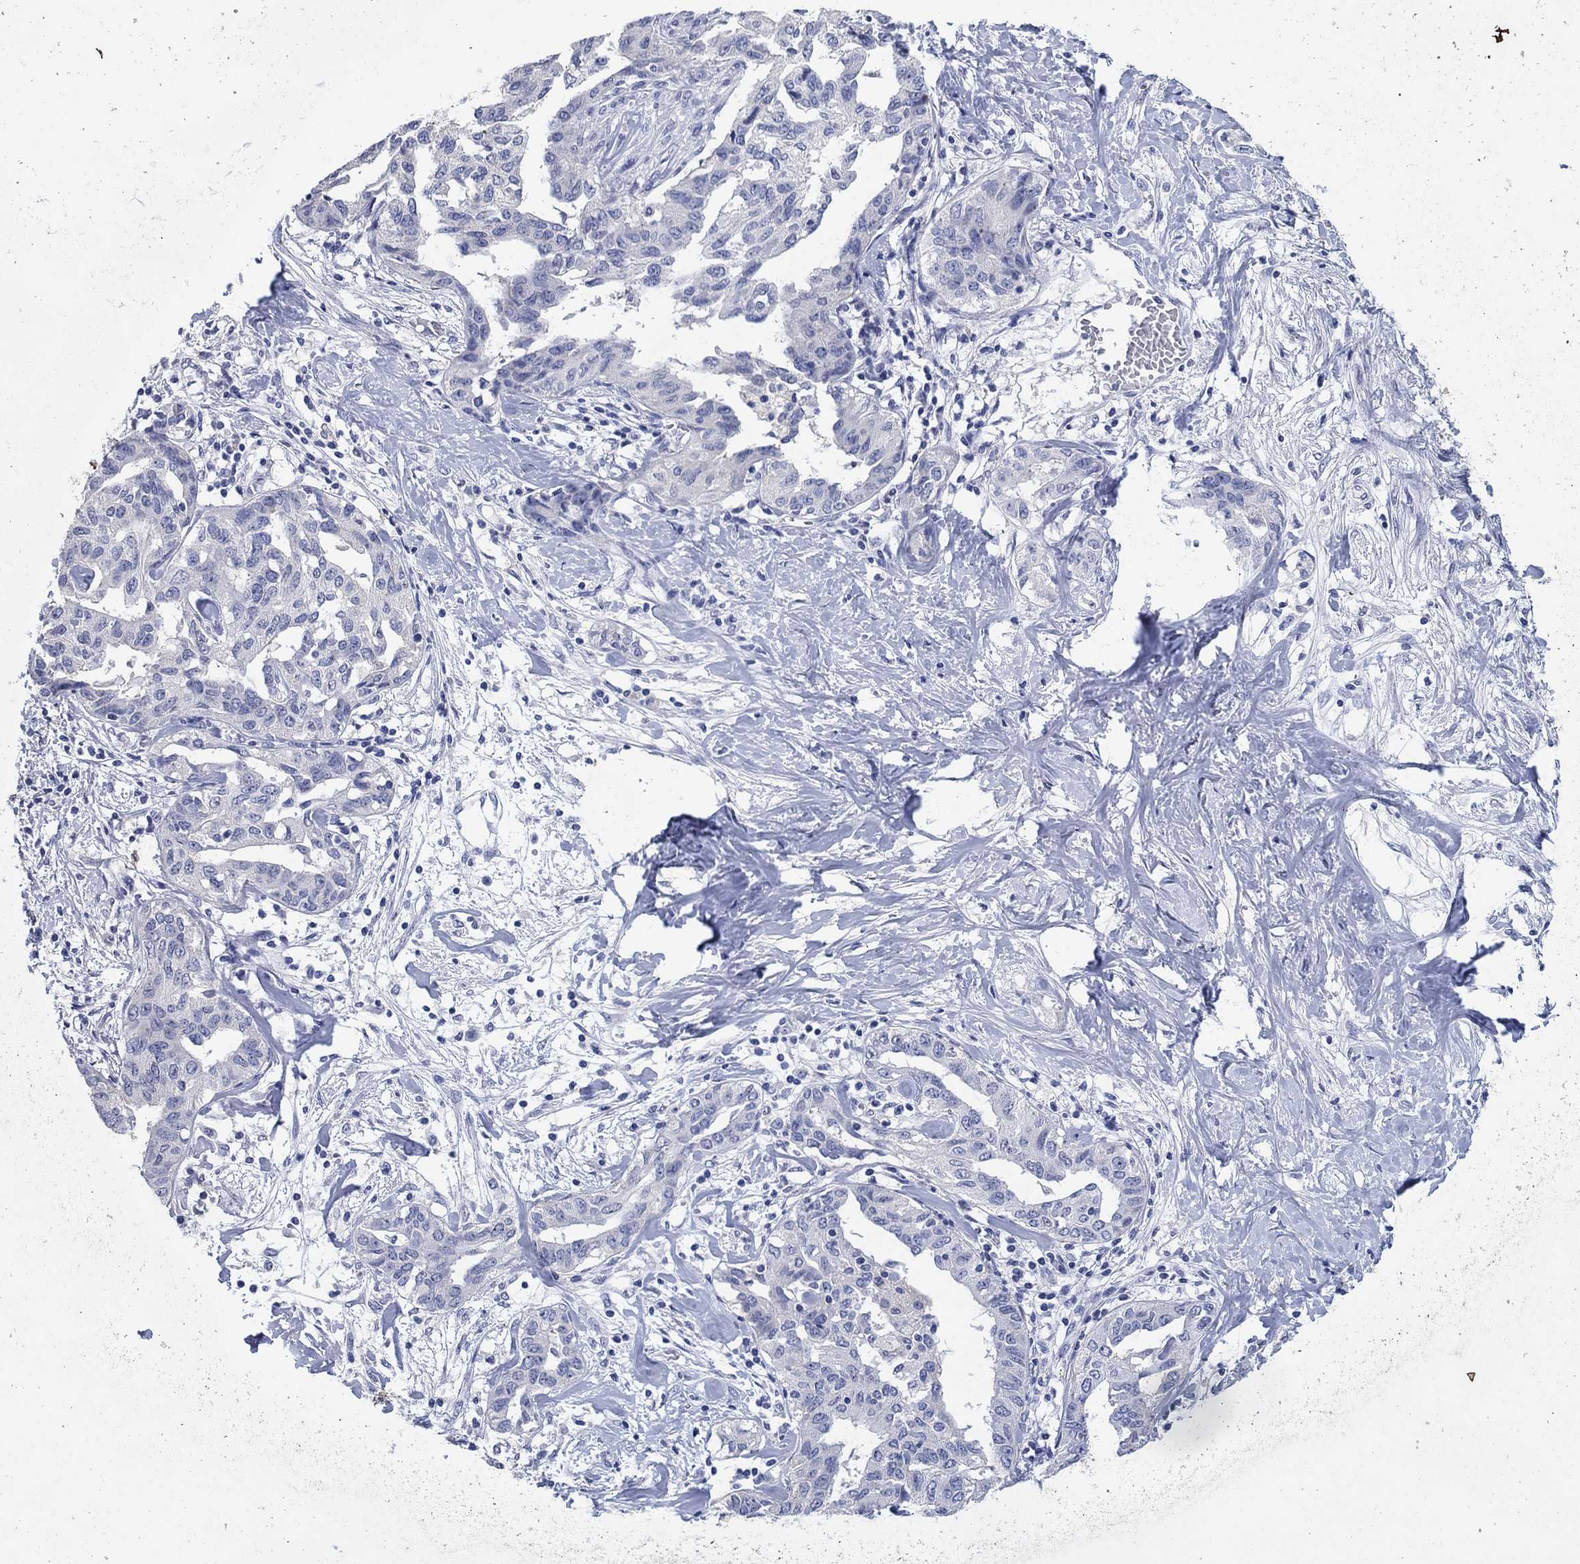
{"staining": {"intensity": "negative", "quantity": "none", "location": "none"}, "tissue": "liver cancer", "cell_type": "Tumor cells", "image_type": "cancer", "snomed": [{"axis": "morphology", "description": "Cholangiocarcinoma"}, {"axis": "topography", "description": "Liver"}], "caption": "DAB immunohistochemical staining of liver cancer (cholangiocarcinoma) demonstrates no significant positivity in tumor cells.", "gene": "HDC", "patient": {"sex": "male", "age": 59}}